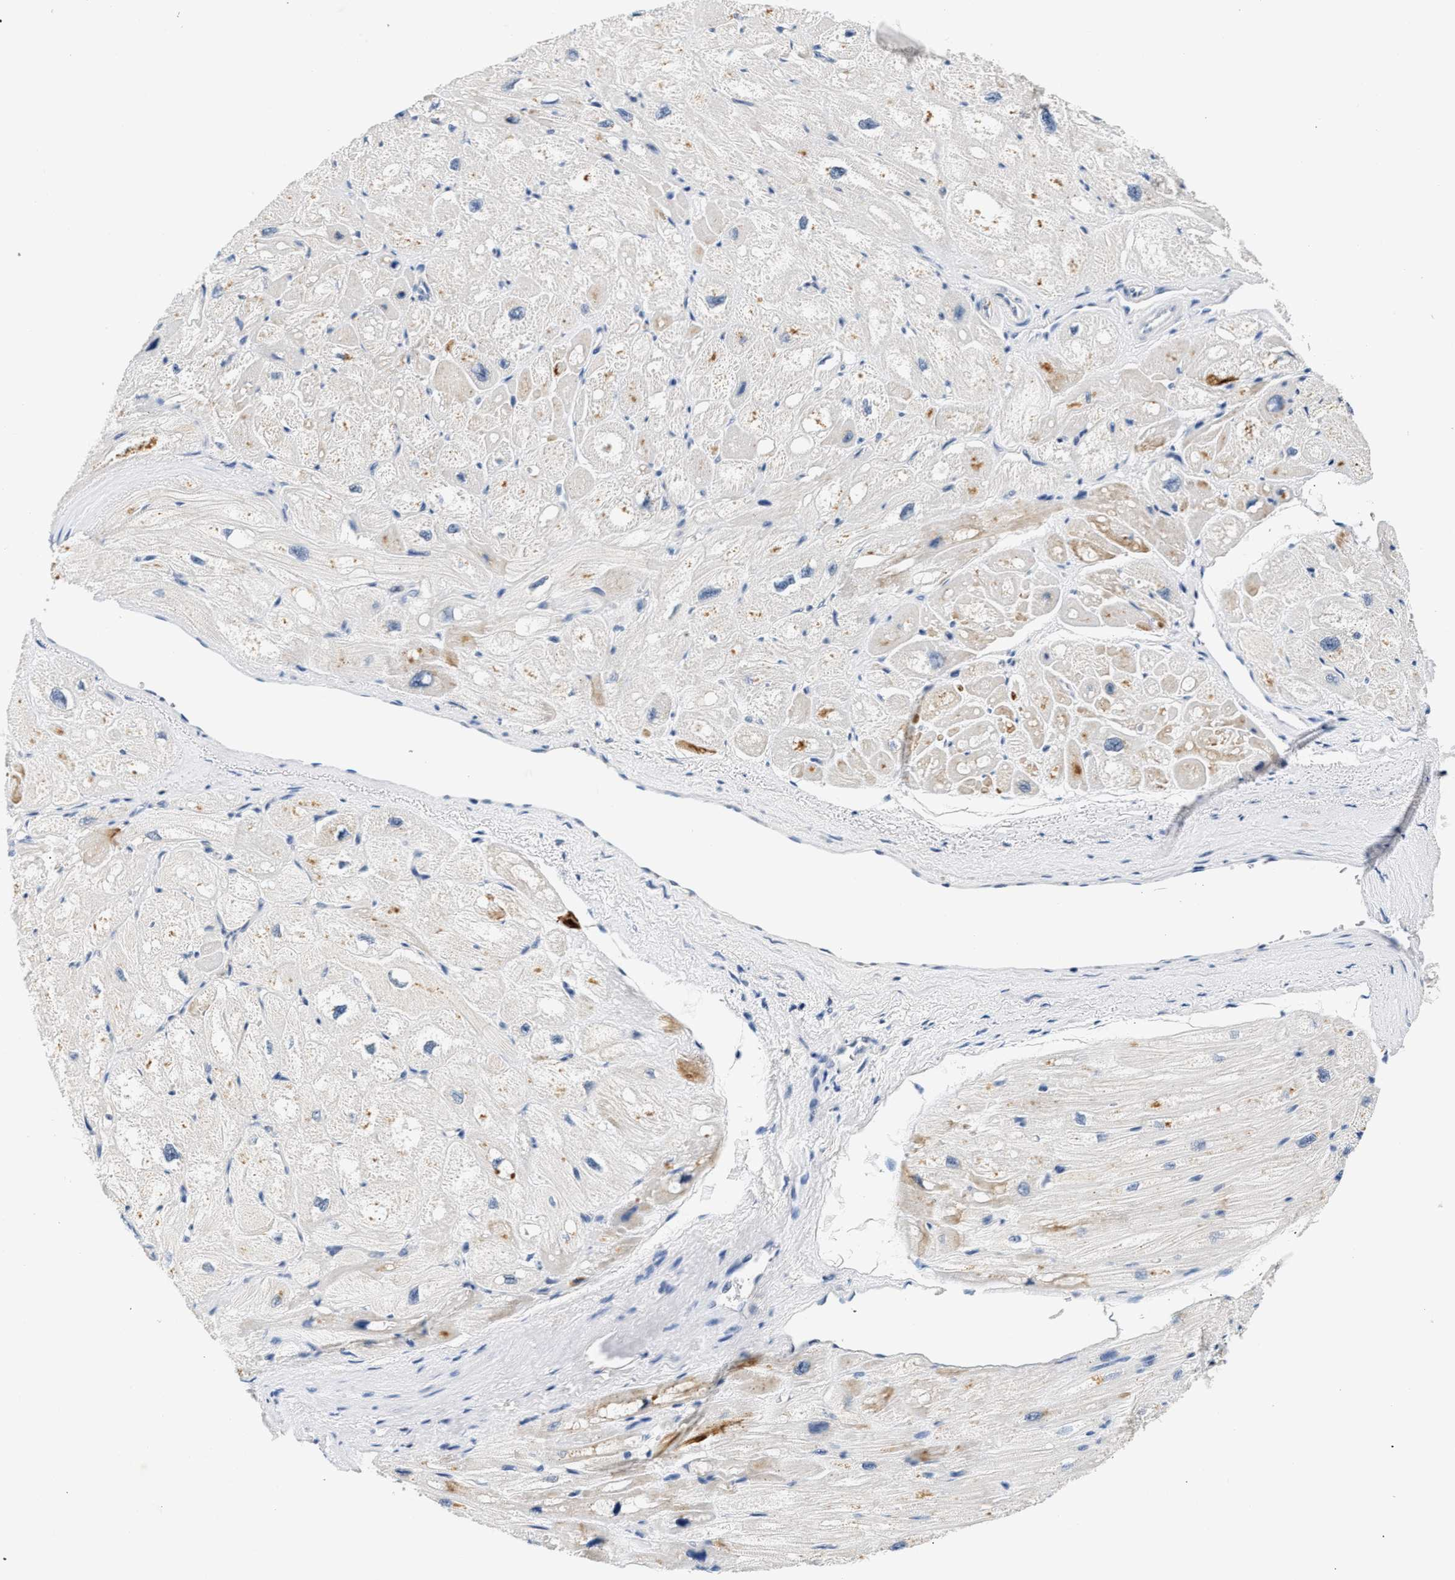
{"staining": {"intensity": "moderate", "quantity": "<25%", "location": "cytoplasmic/membranous"}, "tissue": "heart muscle", "cell_type": "Cardiomyocytes", "image_type": "normal", "snomed": [{"axis": "morphology", "description": "Normal tissue, NOS"}, {"axis": "topography", "description": "Heart"}], "caption": "Human heart muscle stained for a protein (brown) exhibits moderate cytoplasmic/membranous positive expression in about <25% of cardiomyocytes.", "gene": "MED22", "patient": {"sex": "male", "age": 49}}